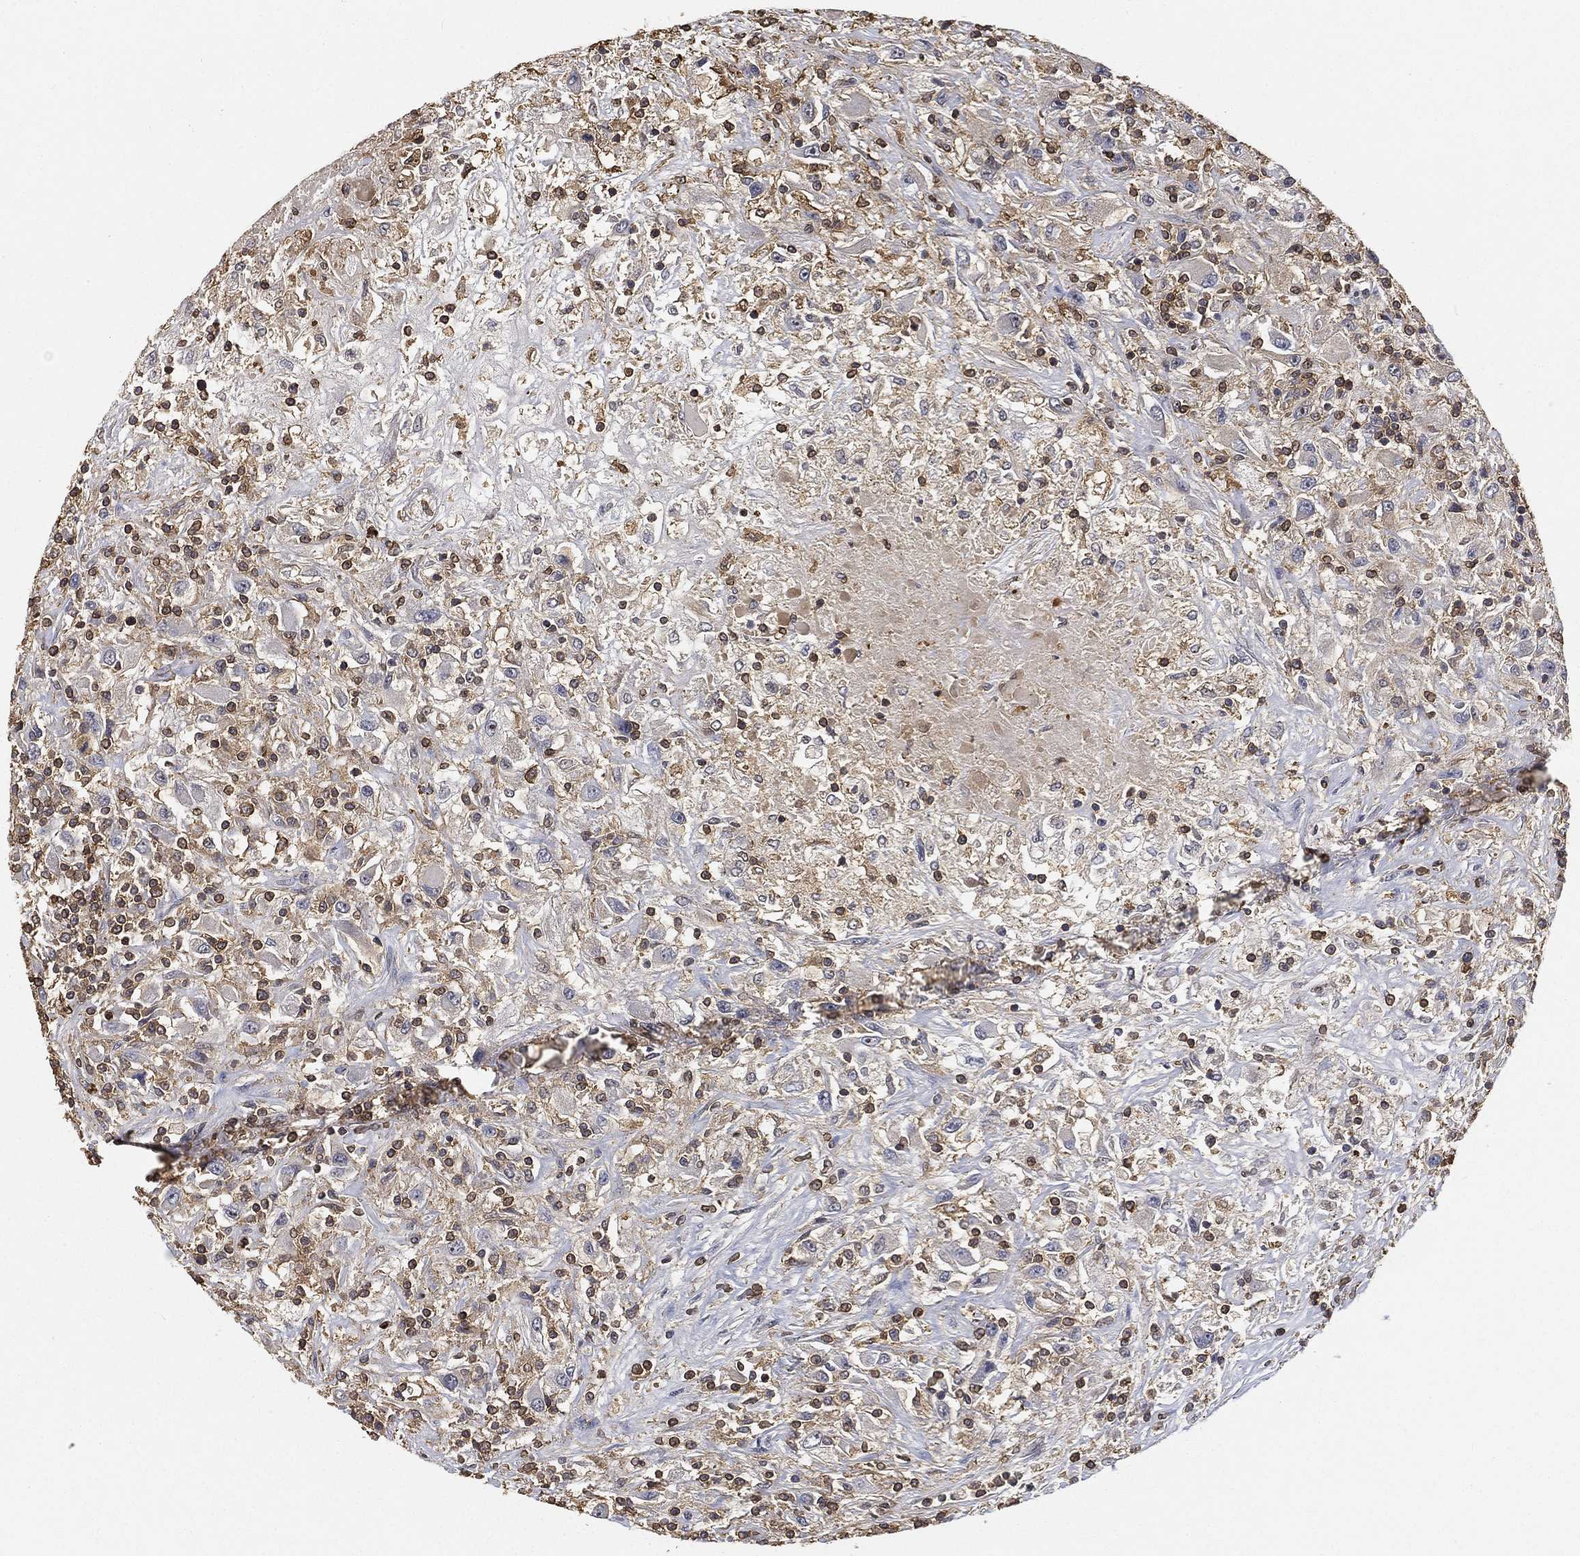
{"staining": {"intensity": "weak", "quantity": "<25%", "location": "cytoplasmic/membranous"}, "tissue": "renal cancer", "cell_type": "Tumor cells", "image_type": "cancer", "snomed": [{"axis": "morphology", "description": "Adenocarcinoma, NOS"}, {"axis": "topography", "description": "Kidney"}], "caption": "A photomicrograph of human renal adenocarcinoma is negative for staining in tumor cells.", "gene": "CRYL1", "patient": {"sex": "female", "age": 67}}